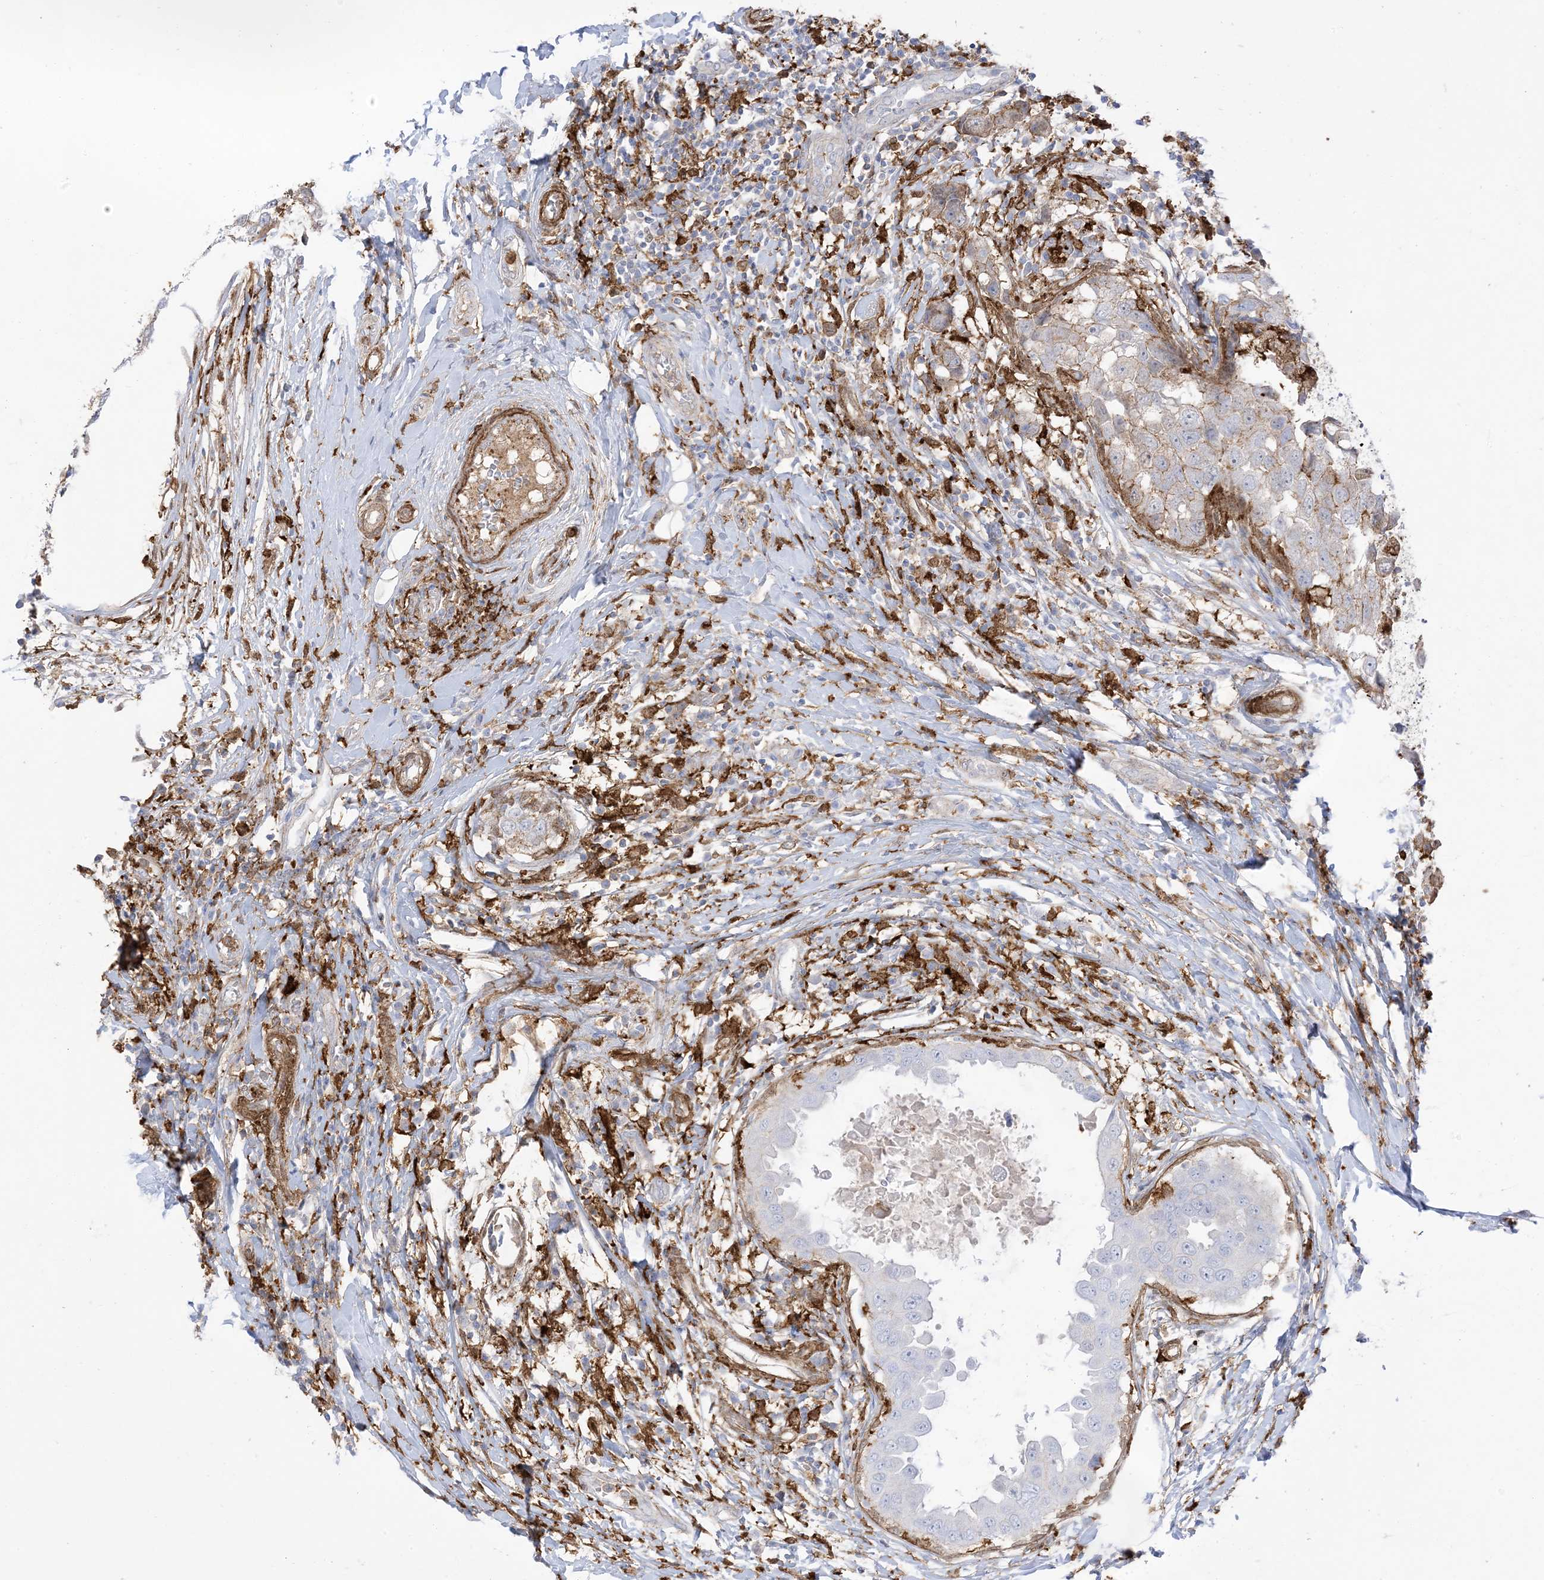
{"staining": {"intensity": "weak", "quantity": "<25%", "location": "cytoplasmic/membranous"}, "tissue": "breast cancer", "cell_type": "Tumor cells", "image_type": "cancer", "snomed": [{"axis": "morphology", "description": "Duct carcinoma"}, {"axis": "topography", "description": "Breast"}], "caption": "High power microscopy photomicrograph of an immunohistochemistry image of invasive ductal carcinoma (breast), revealing no significant positivity in tumor cells.", "gene": "GSN", "patient": {"sex": "female", "age": 27}}